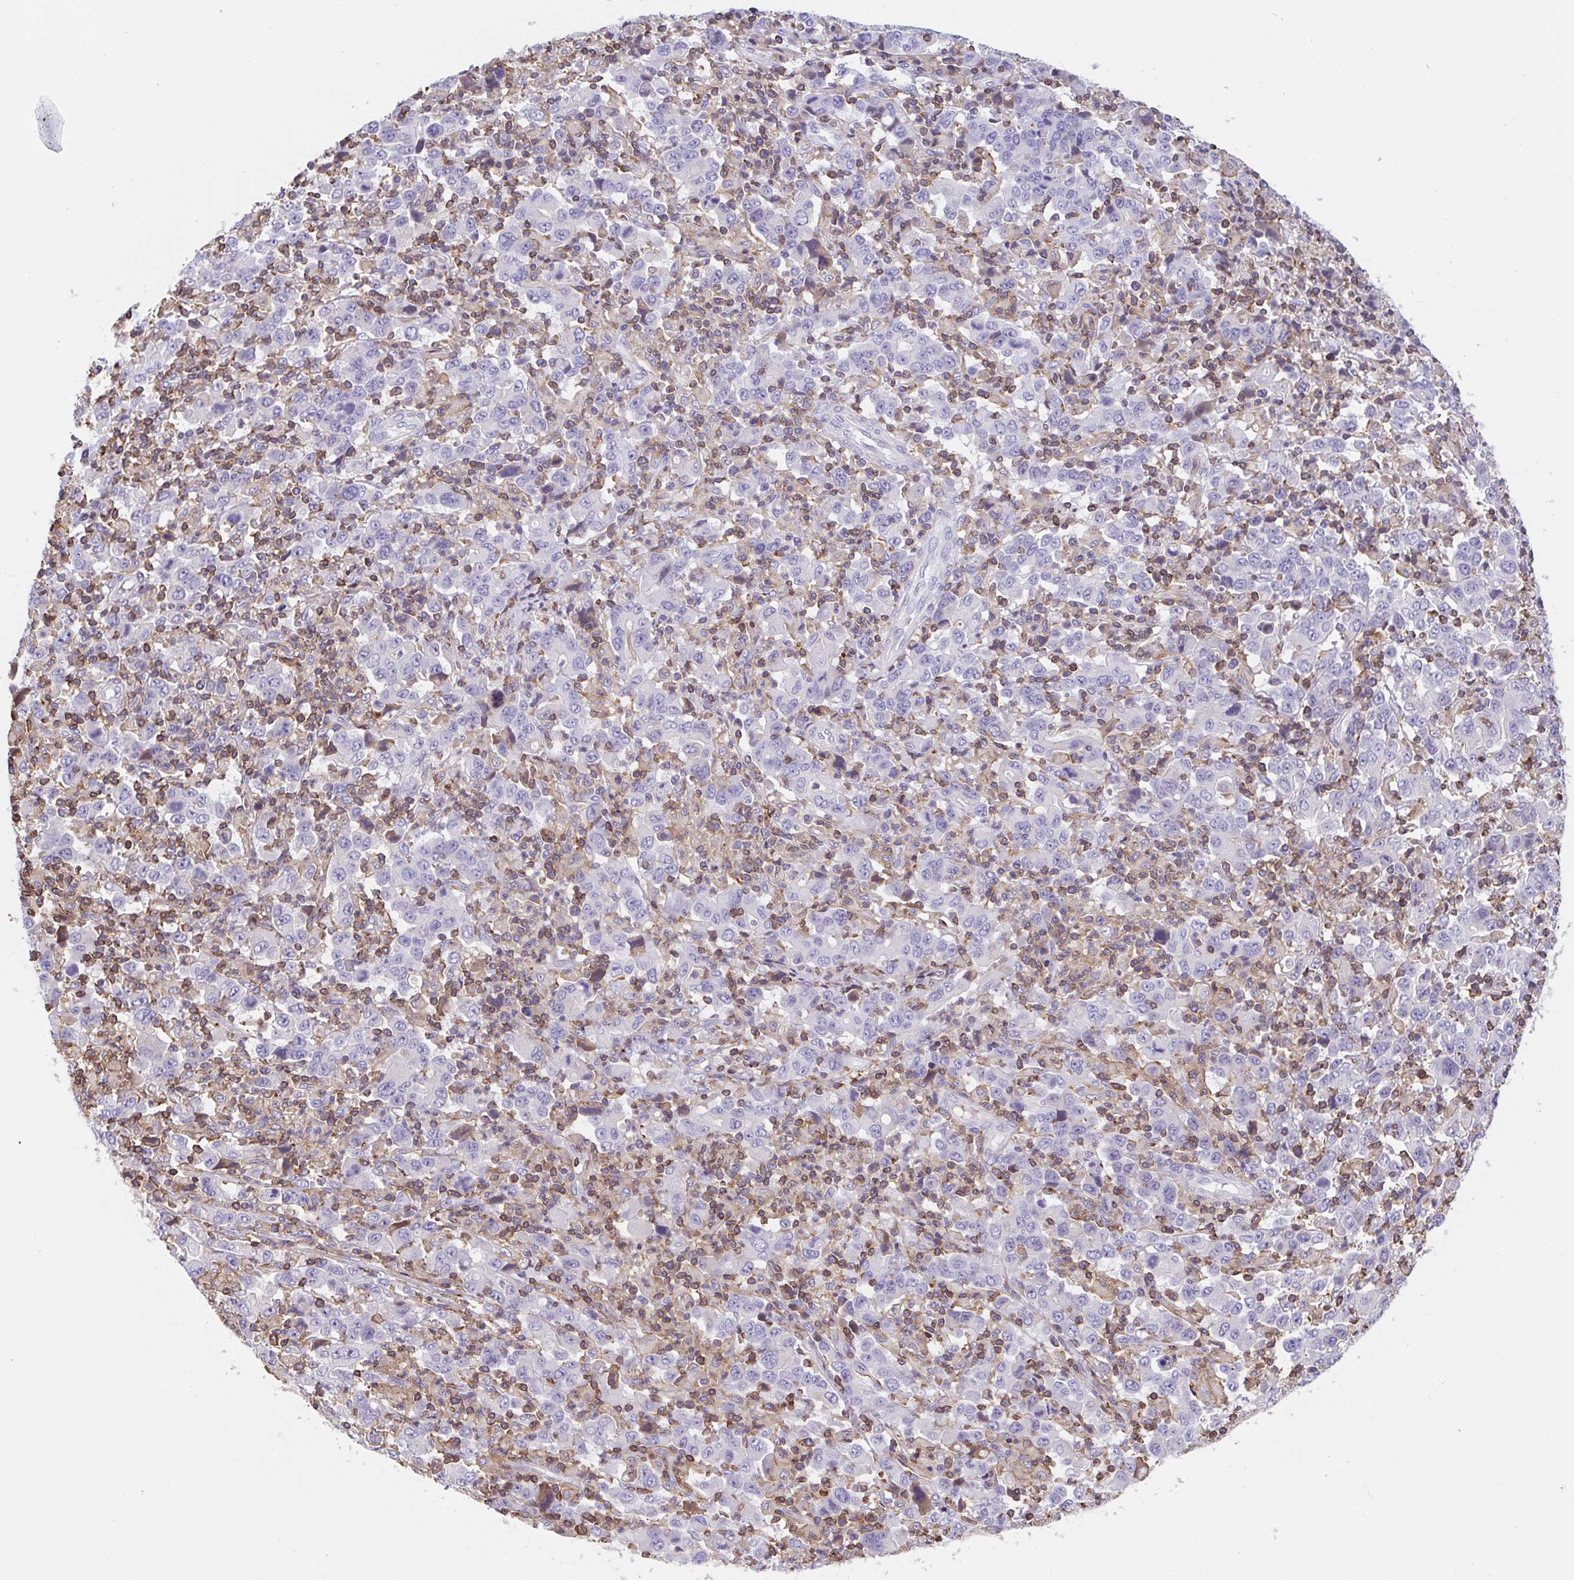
{"staining": {"intensity": "negative", "quantity": "none", "location": "none"}, "tissue": "stomach cancer", "cell_type": "Tumor cells", "image_type": "cancer", "snomed": [{"axis": "morphology", "description": "Adenocarcinoma, NOS"}, {"axis": "topography", "description": "Stomach, upper"}], "caption": "An image of stomach cancer stained for a protein exhibits no brown staining in tumor cells. (DAB (3,3'-diaminobenzidine) immunohistochemistry (IHC) visualized using brightfield microscopy, high magnification).", "gene": "TPRG1", "patient": {"sex": "male", "age": 69}}